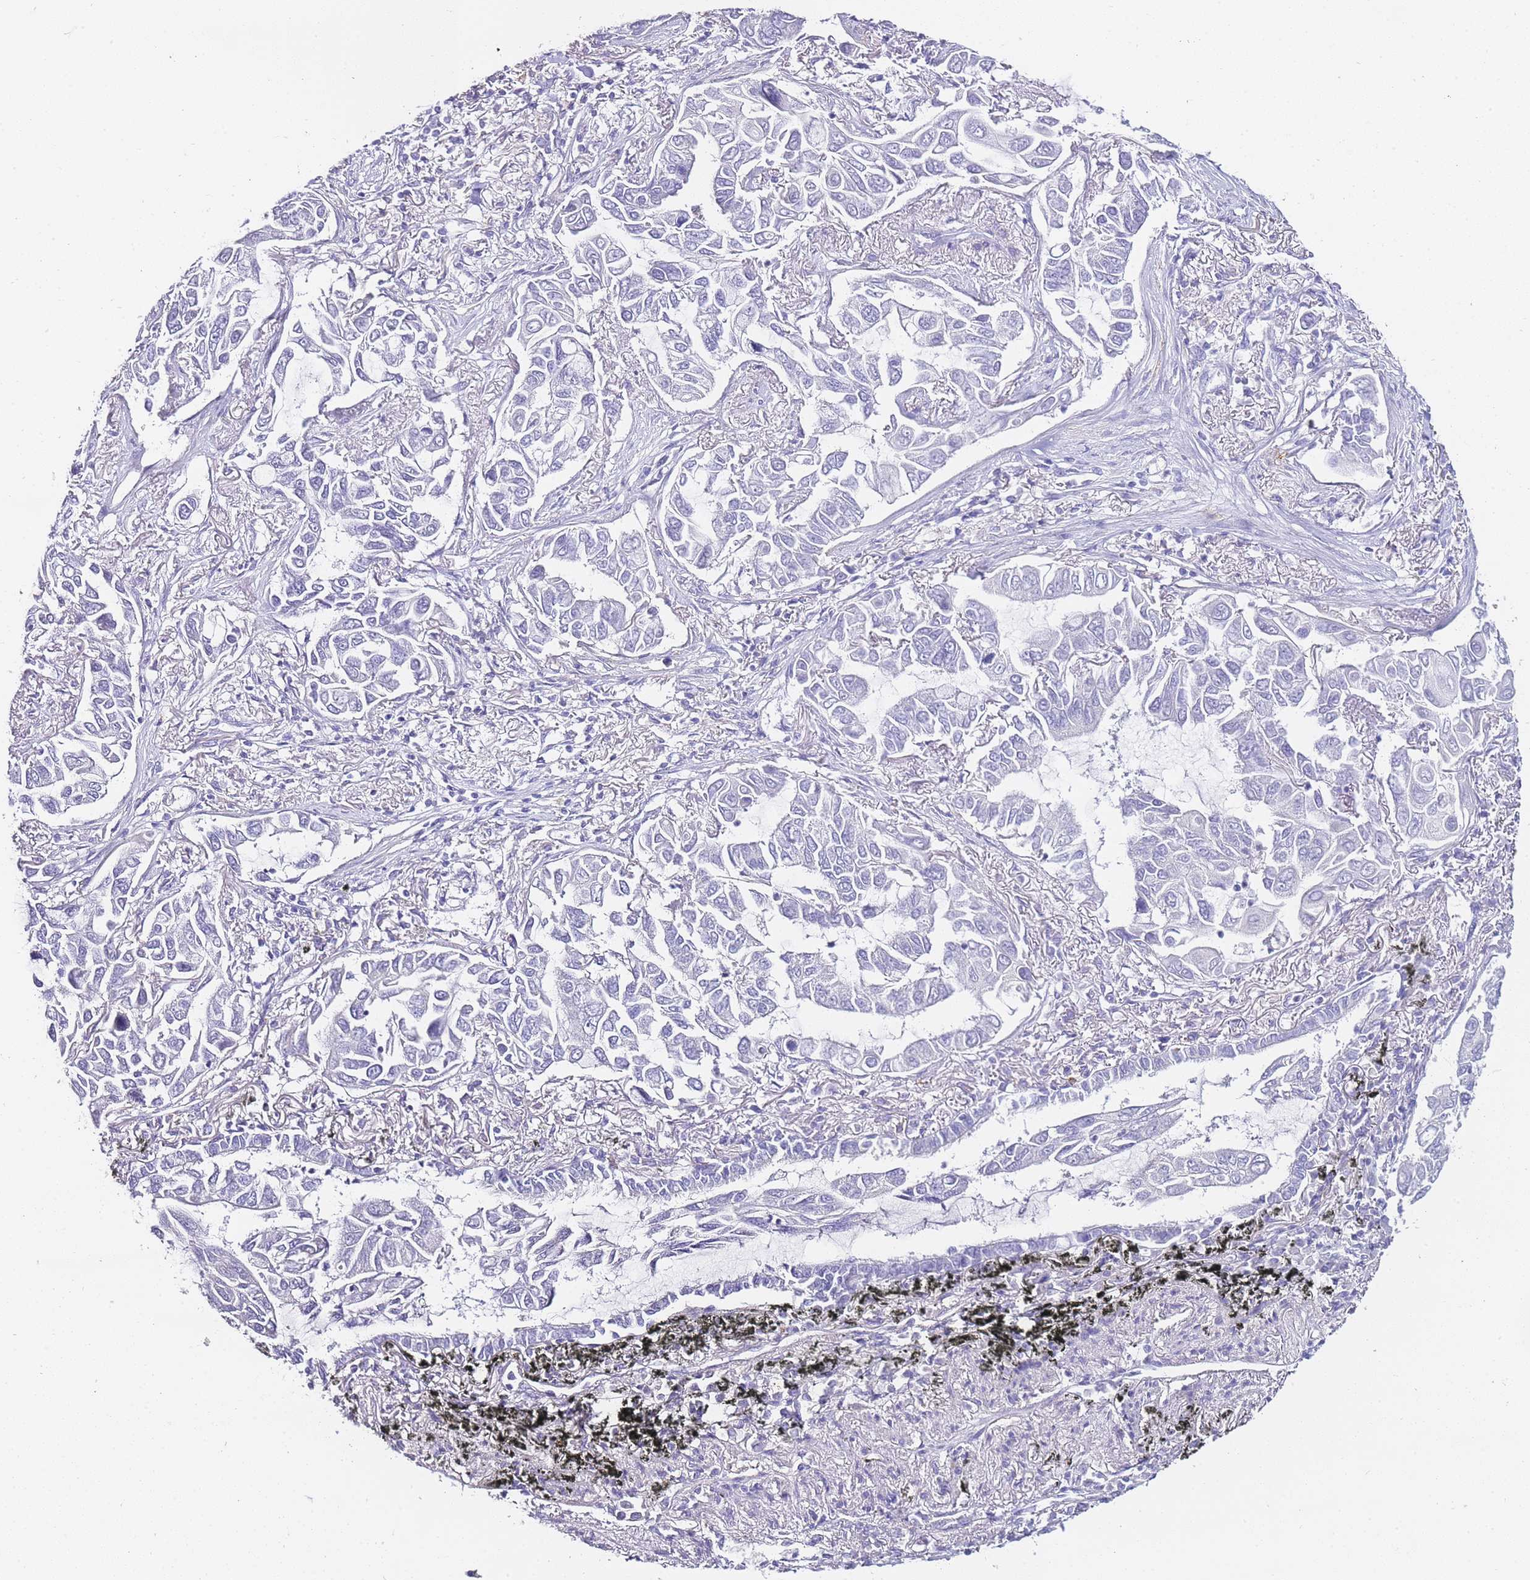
{"staining": {"intensity": "negative", "quantity": "none", "location": "none"}, "tissue": "lung cancer", "cell_type": "Tumor cells", "image_type": "cancer", "snomed": [{"axis": "morphology", "description": "Adenocarcinoma, NOS"}, {"axis": "topography", "description": "Lung"}], "caption": "An immunohistochemistry (IHC) image of lung cancer (adenocarcinoma) is shown. There is no staining in tumor cells of lung cancer (adenocarcinoma).", "gene": "DPP4", "patient": {"sex": "male", "age": 64}}